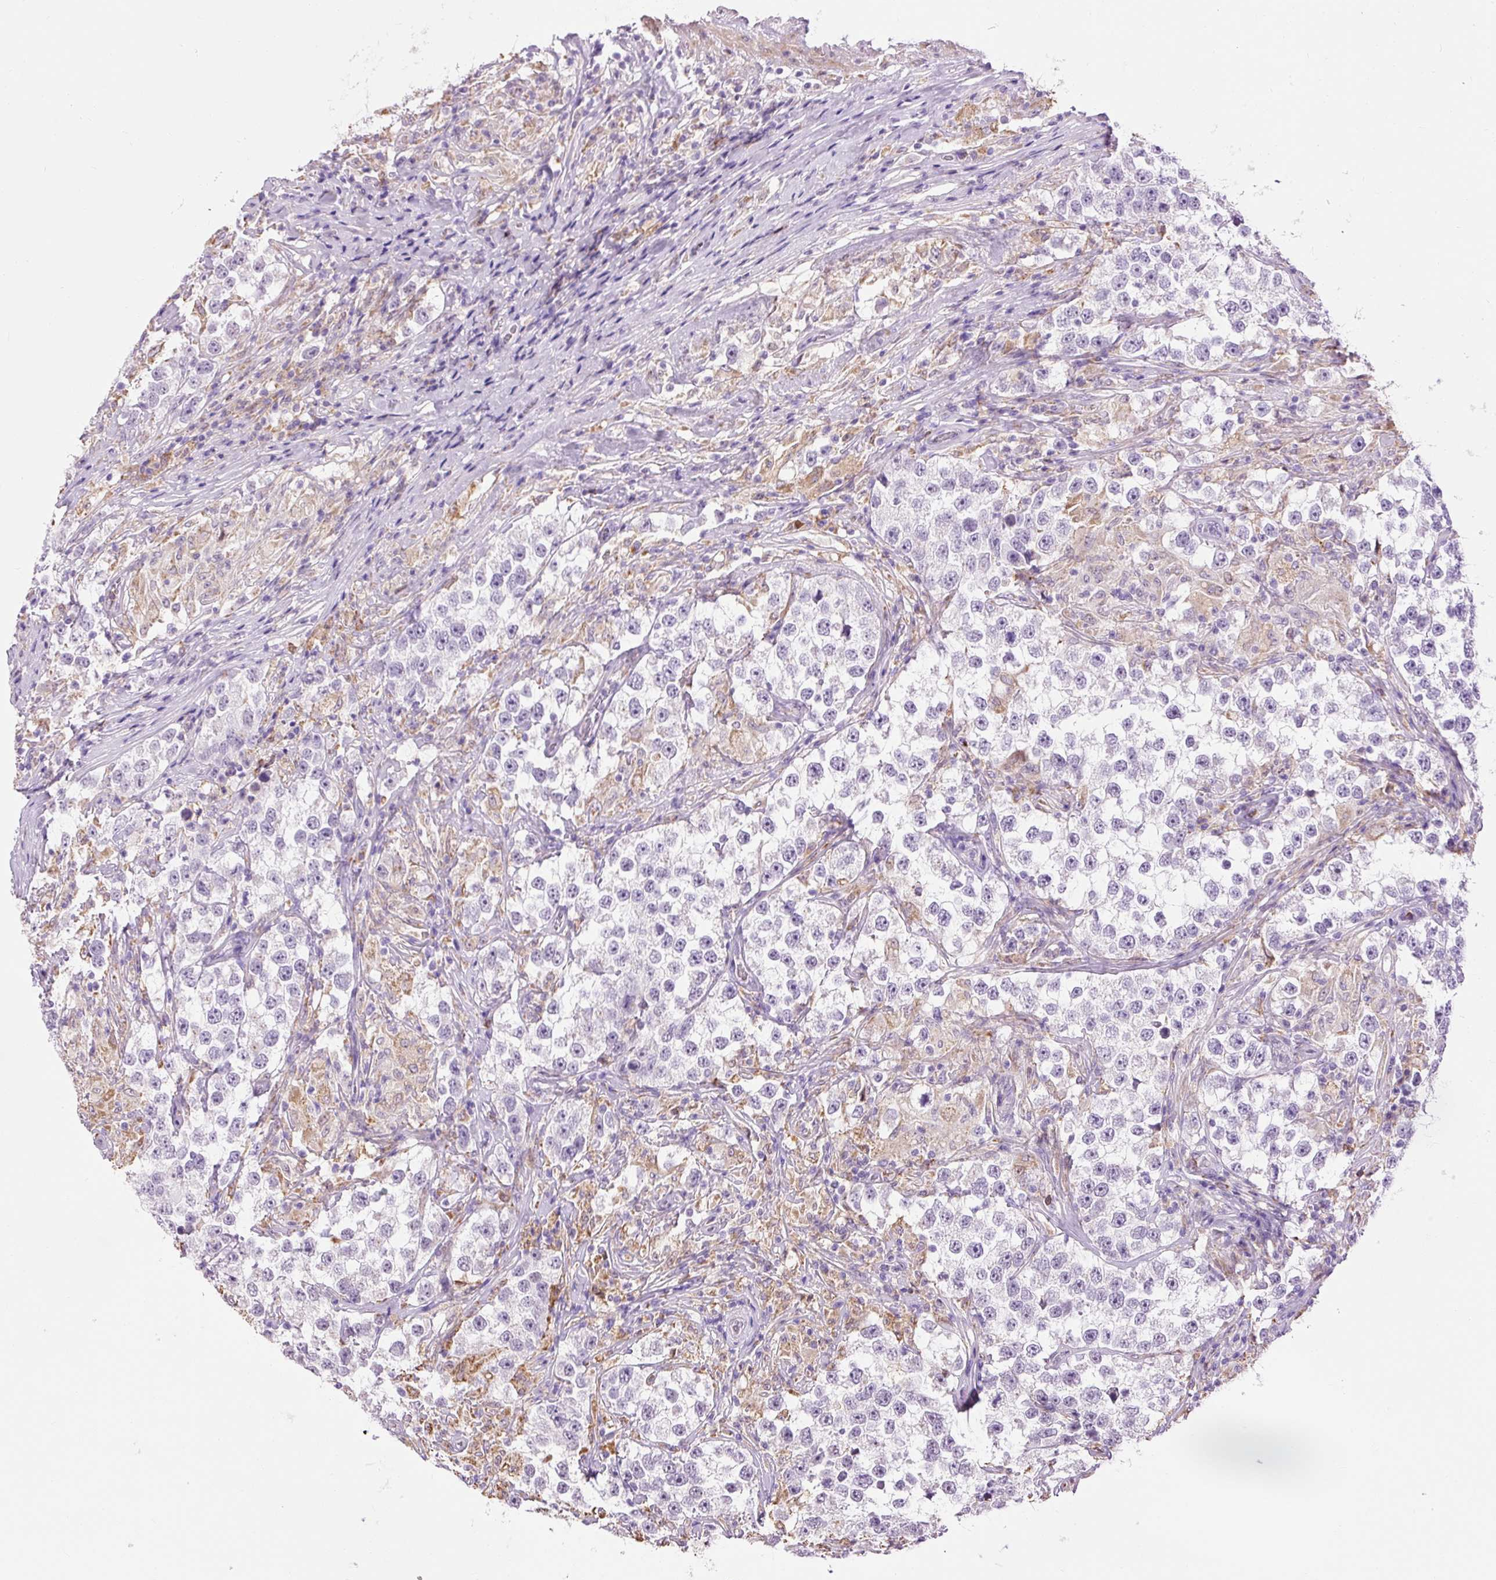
{"staining": {"intensity": "negative", "quantity": "none", "location": "none"}, "tissue": "testis cancer", "cell_type": "Tumor cells", "image_type": "cancer", "snomed": [{"axis": "morphology", "description": "Seminoma, NOS"}, {"axis": "topography", "description": "Testis"}], "caption": "This is a photomicrograph of IHC staining of testis cancer (seminoma), which shows no positivity in tumor cells.", "gene": "LY86", "patient": {"sex": "male", "age": 46}}